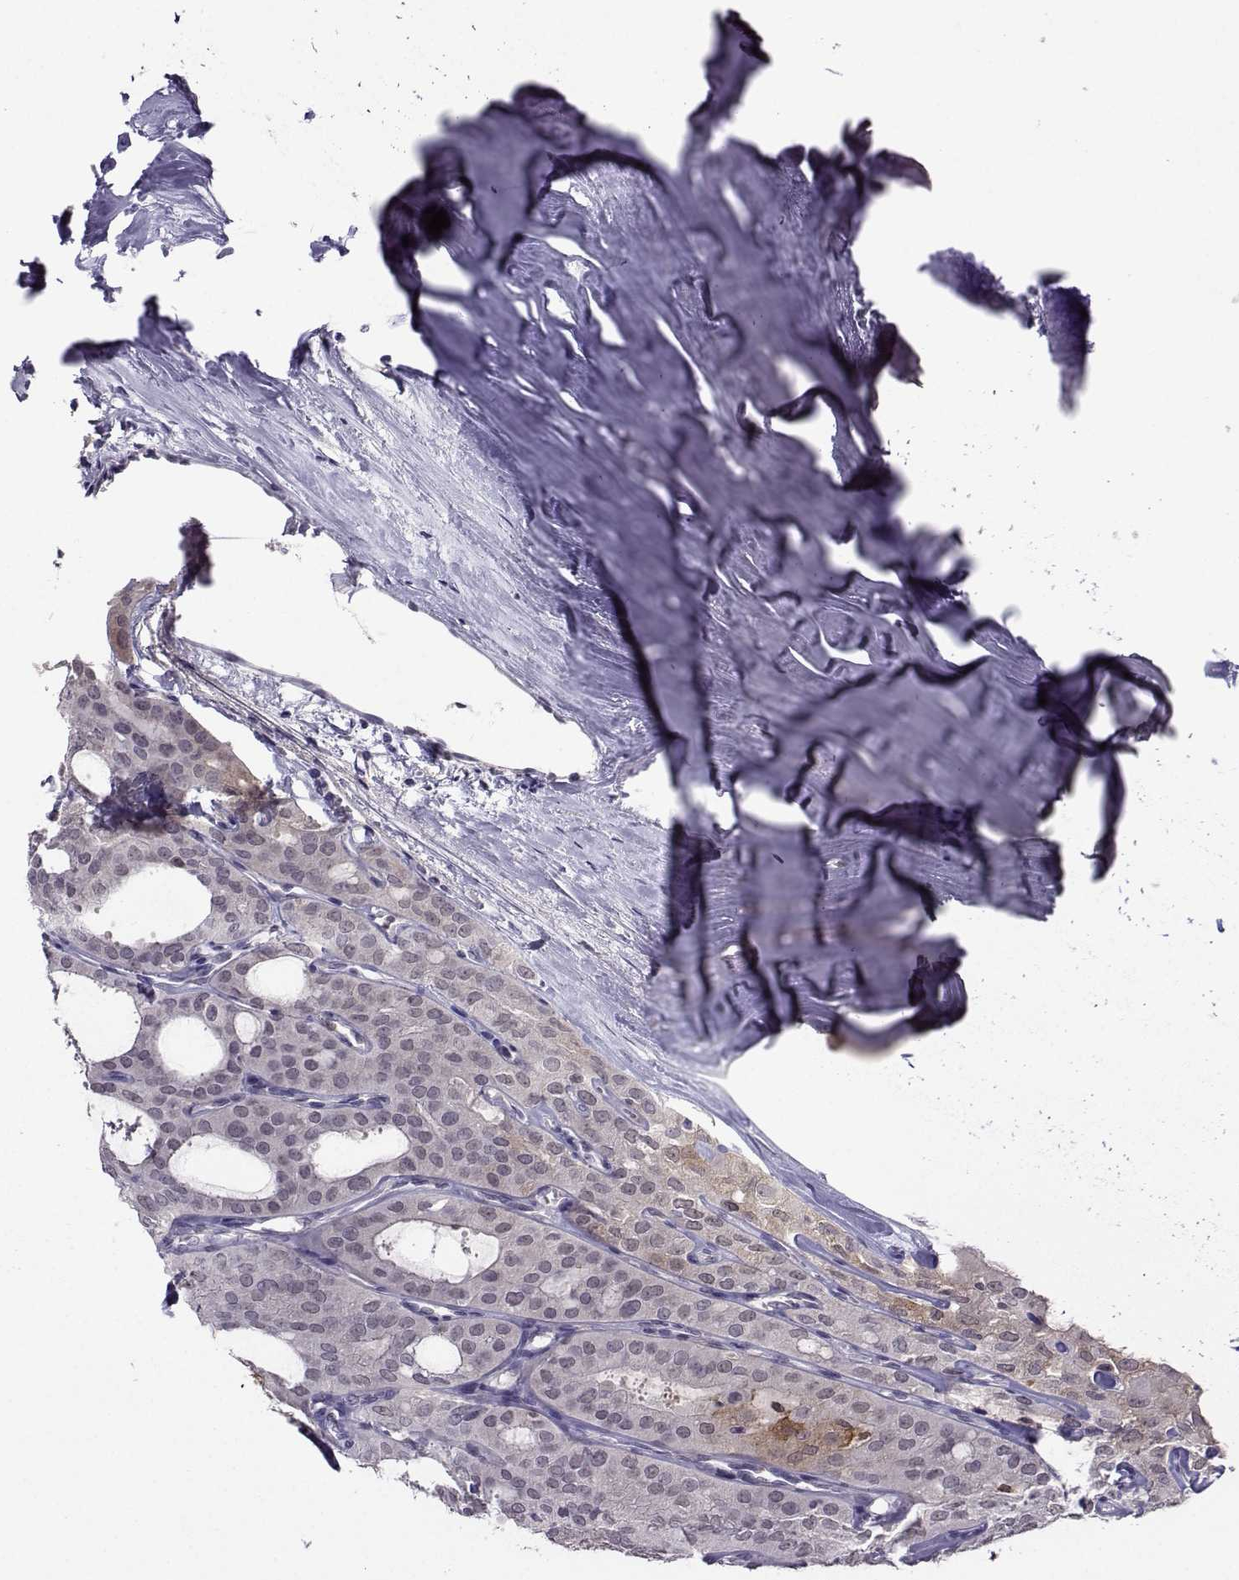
{"staining": {"intensity": "weak", "quantity": "<25%", "location": "cytoplasmic/membranous"}, "tissue": "thyroid cancer", "cell_type": "Tumor cells", "image_type": "cancer", "snomed": [{"axis": "morphology", "description": "Follicular adenoma carcinoma, NOS"}, {"axis": "topography", "description": "Thyroid gland"}], "caption": "Tumor cells are negative for protein expression in human thyroid cancer.", "gene": "DDX20", "patient": {"sex": "male", "age": 75}}